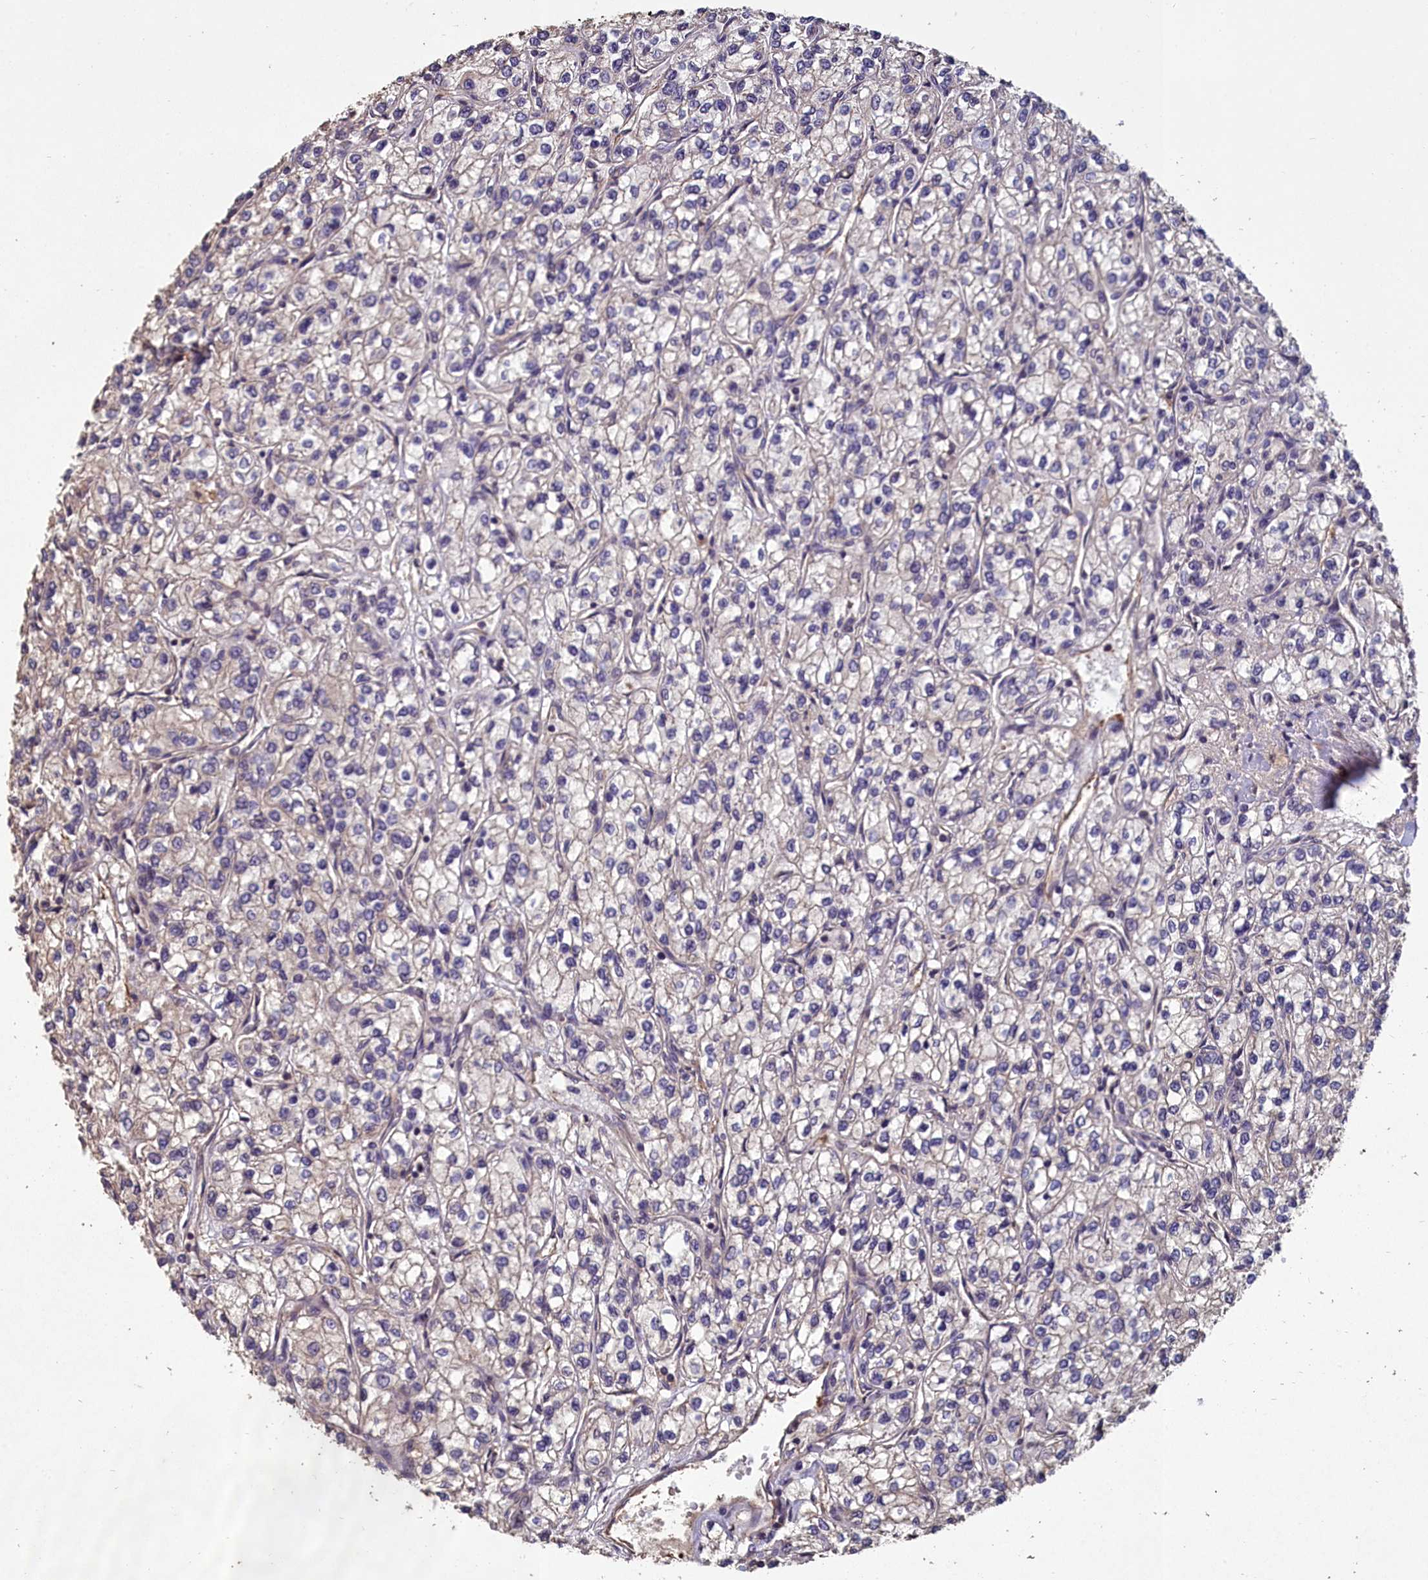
{"staining": {"intensity": "negative", "quantity": "none", "location": "none"}, "tissue": "renal cancer", "cell_type": "Tumor cells", "image_type": "cancer", "snomed": [{"axis": "morphology", "description": "Adenocarcinoma, NOS"}, {"axis": "topography", "description": "Kidney"}], "caption": "DAB immunohistochemical staining of human renal adenocarcinoma reveals no significant expression in tumor cells. (DAB immunohistochemistry (IHC), high magnification).", "gene": "CHD9", "patient": {"sex": "male", "age": 80}}